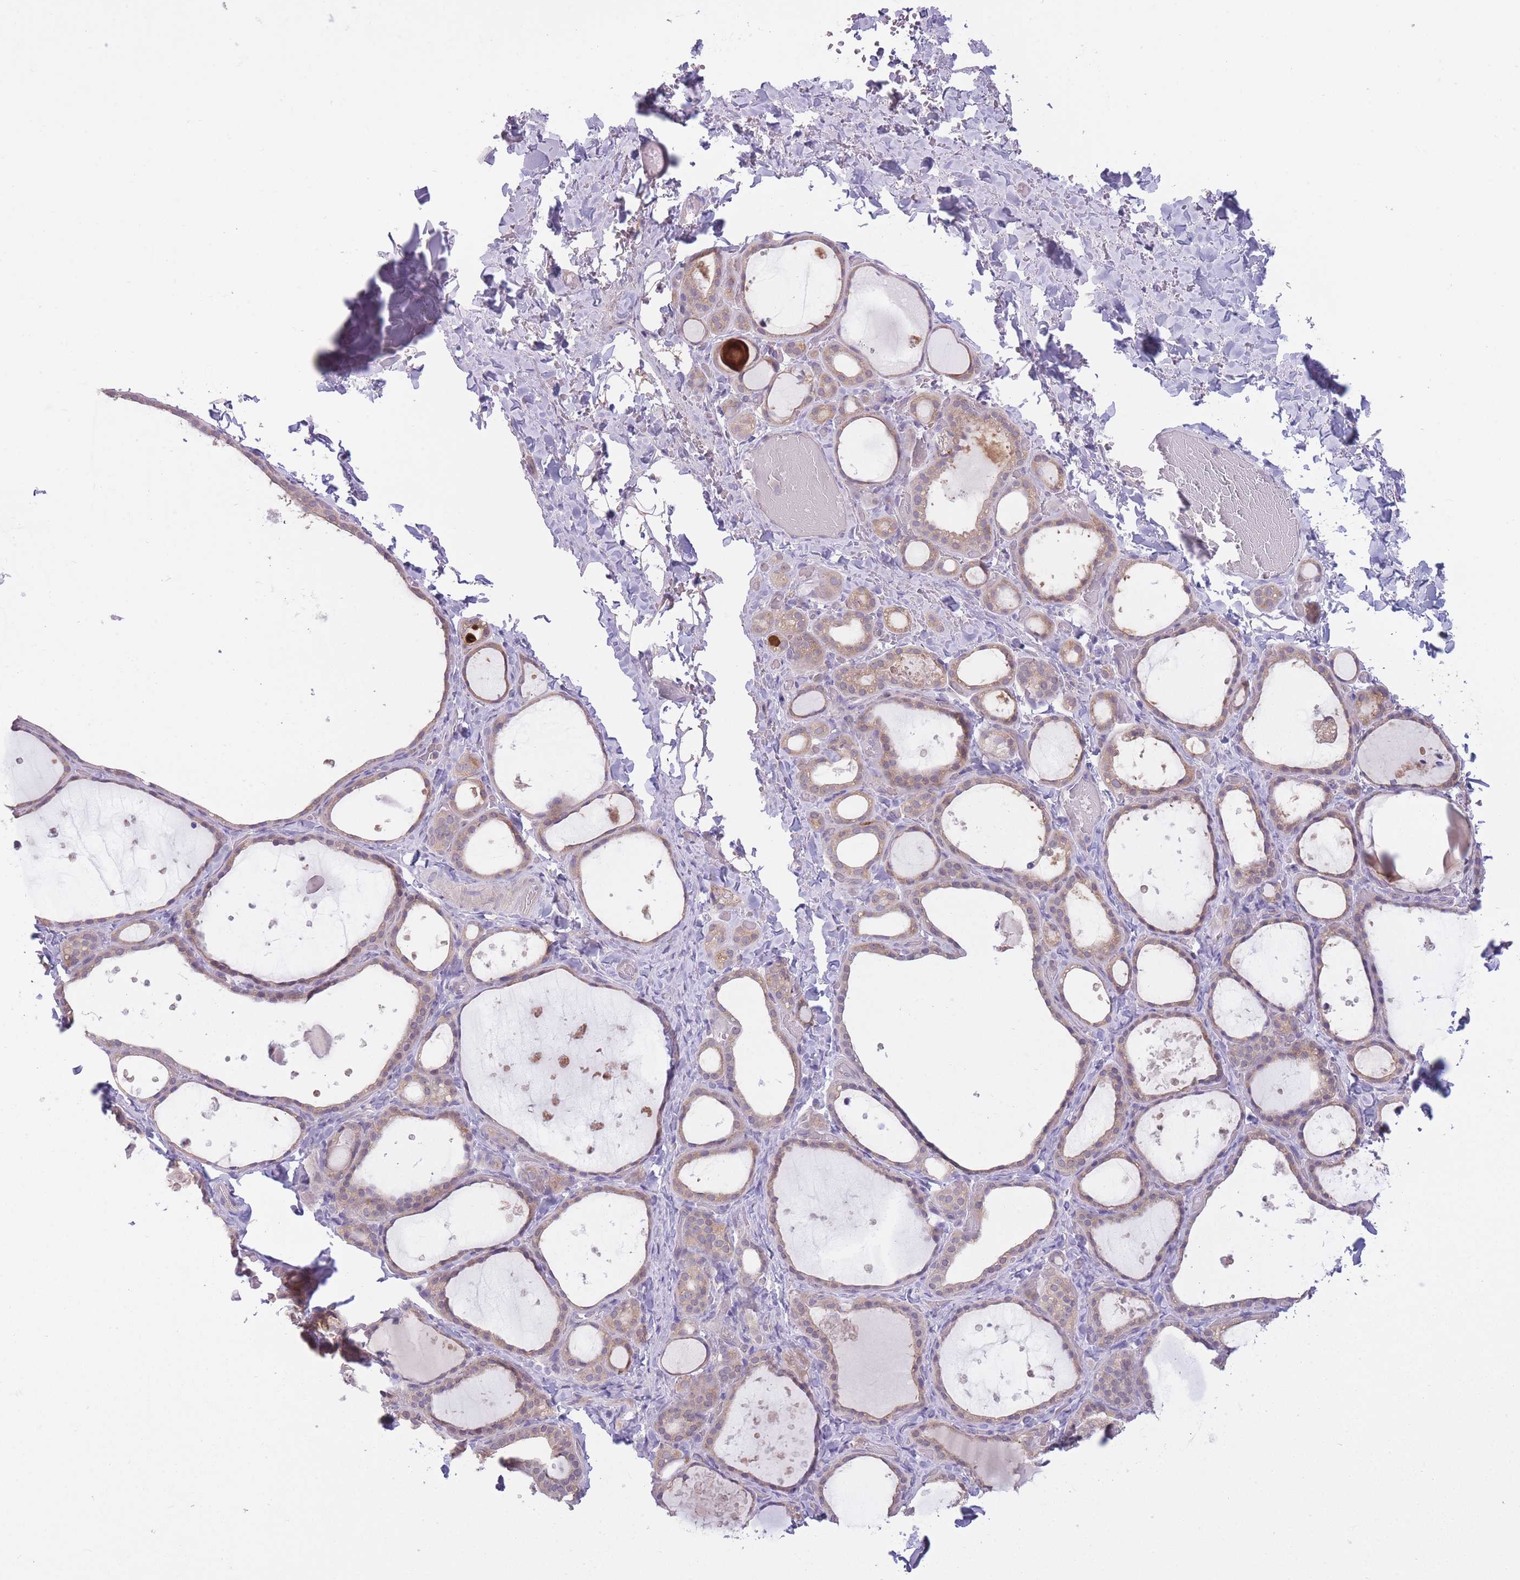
{"staining": {"intensity": "weak", "quantity": "25%-75%", "location": "cytoplasmic/membranous"}, "tissue": "thyroid gland", "cell_type": "Glandular cells", "image_type": "normal", "snomed": [{"axis": "morphology", "description": "Normal tissue, NOS"}, {"axis": "topography", "description": "Thyroid gland"}], "caption": "Weak cytoplasmic/membranous expression for a protein is appreciated in approximately 25%-75% of glandular cells of unremarkable thyroid gland using IHC.", "gene": "CCT6A", "patient": {"sex": "female", "age": 44}}